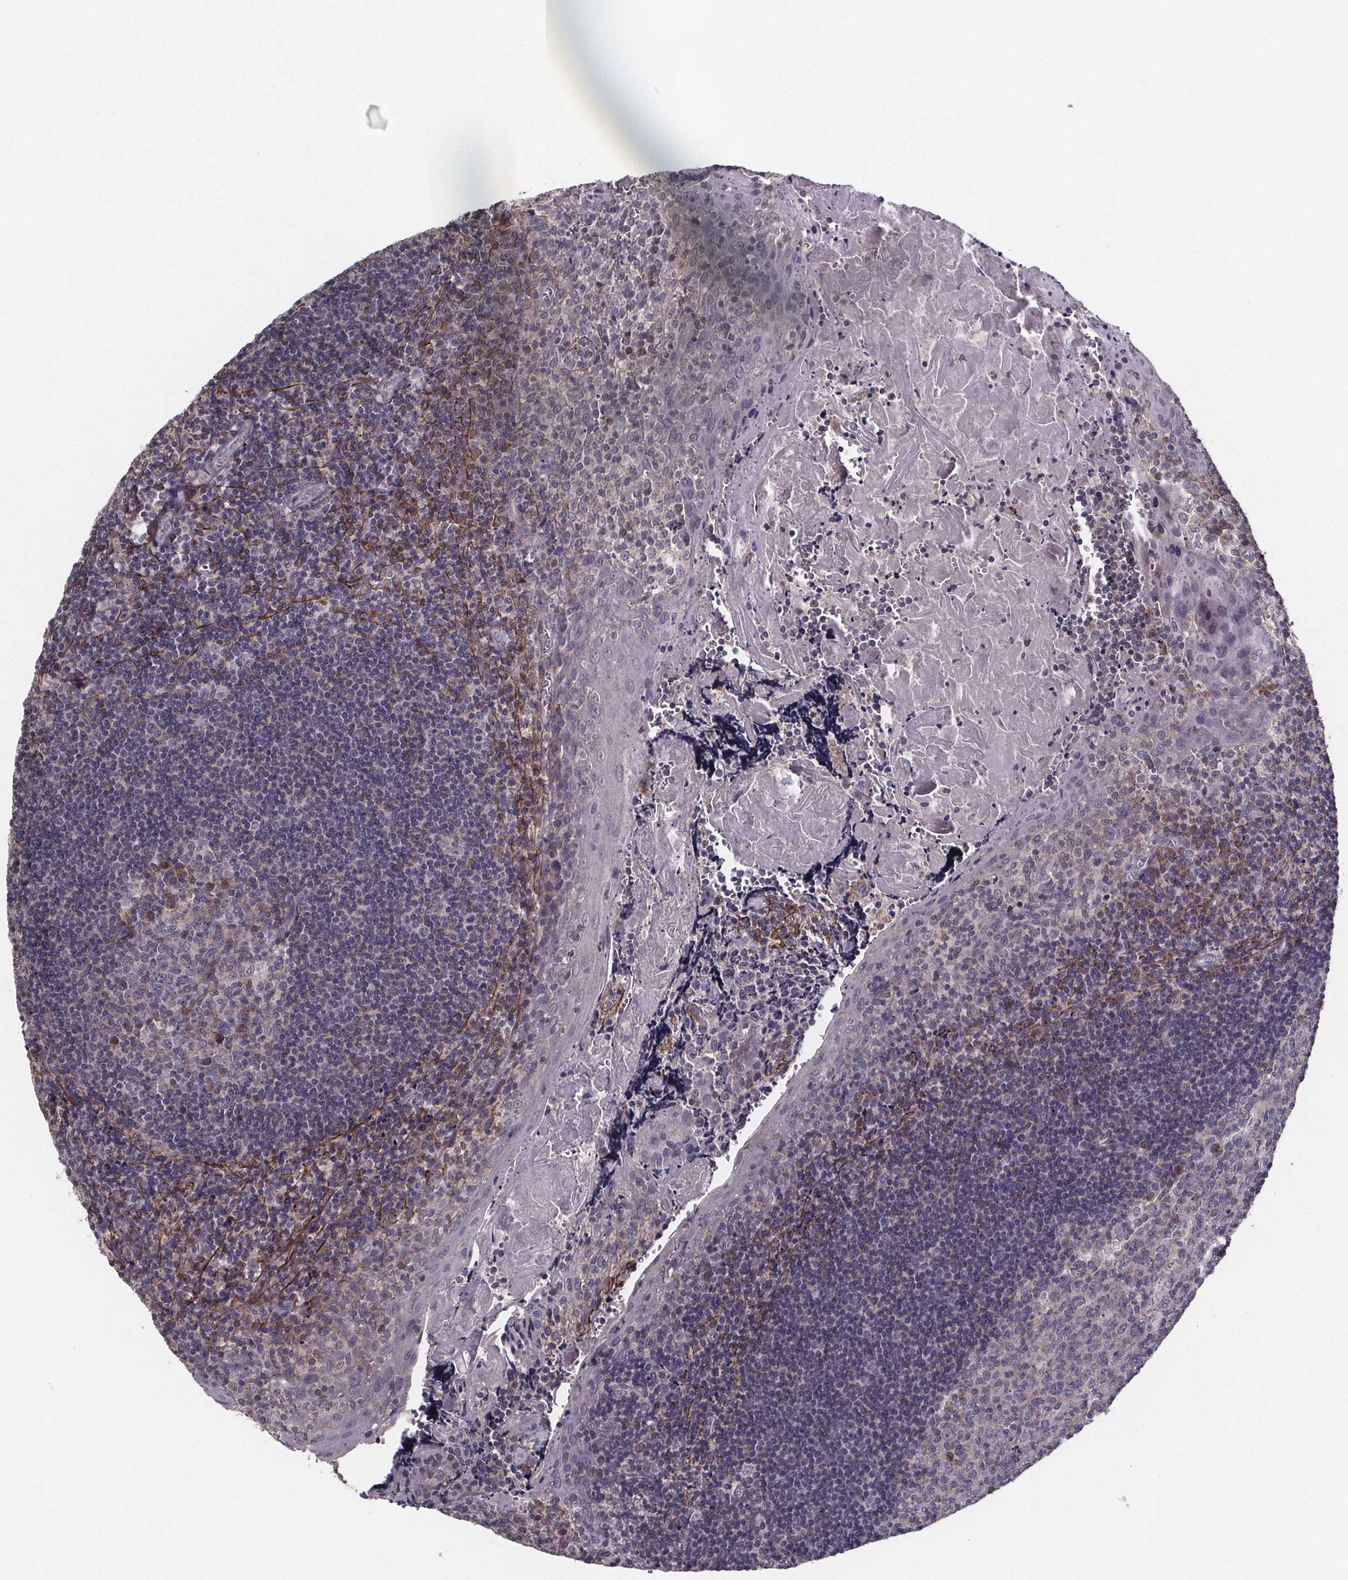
{"staining": {"intensity": "weak", "quantity": "<25%", "location": "cytoplasmic/membranous"}, "tissue": "tonsil", "cell_type": "Germinal center cells", "image_type": "normal", "snomed": [{"axis": "morphology", "description": "Normal tissue, NOS"}, {"axis": "morphology", "description": "Inflammation, NOS"}, {"axis": "topography", "description": "Tonsil"}], "caption": "Photomicrograph shows no protein expression in germinal center cells of benign tonsil. The staining is performed using DAB (3,3'-diaminobenzidine) brown chromogen with nuclei counter-stained in using hematoxylin.", "gene": "PALLD", "patient": {"sex": "female", "age": 31}}